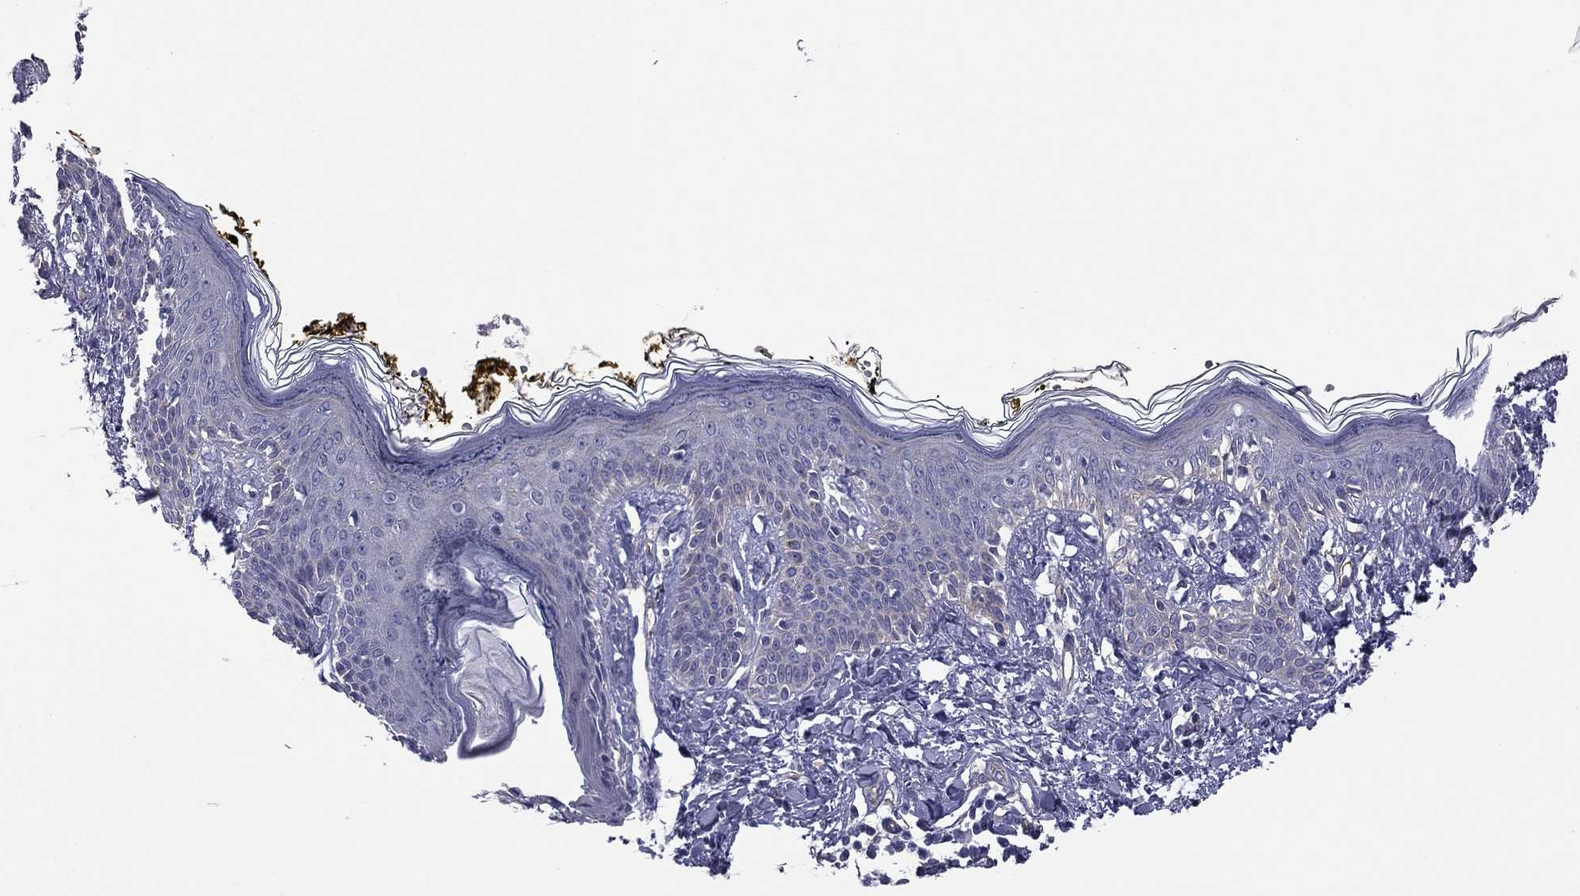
{"staining": {"intensity": "negative", "quantity": "none", "location": "none"}, "tissue": "skin", "cell_type": "Fibroblasts", "image_type": "normal", "snomed": [{"axis": "morphology", "description": "Normal tissue, NOS"}, {"axis": "topography", "description": "Skin"}], "caption": "Human skin stained for a protein using immunohistochemistry (IHC) exhibits no positivity in fibroblasts.", "gene": "TCHH", "patient": {"sex": "male", "age": 76}}